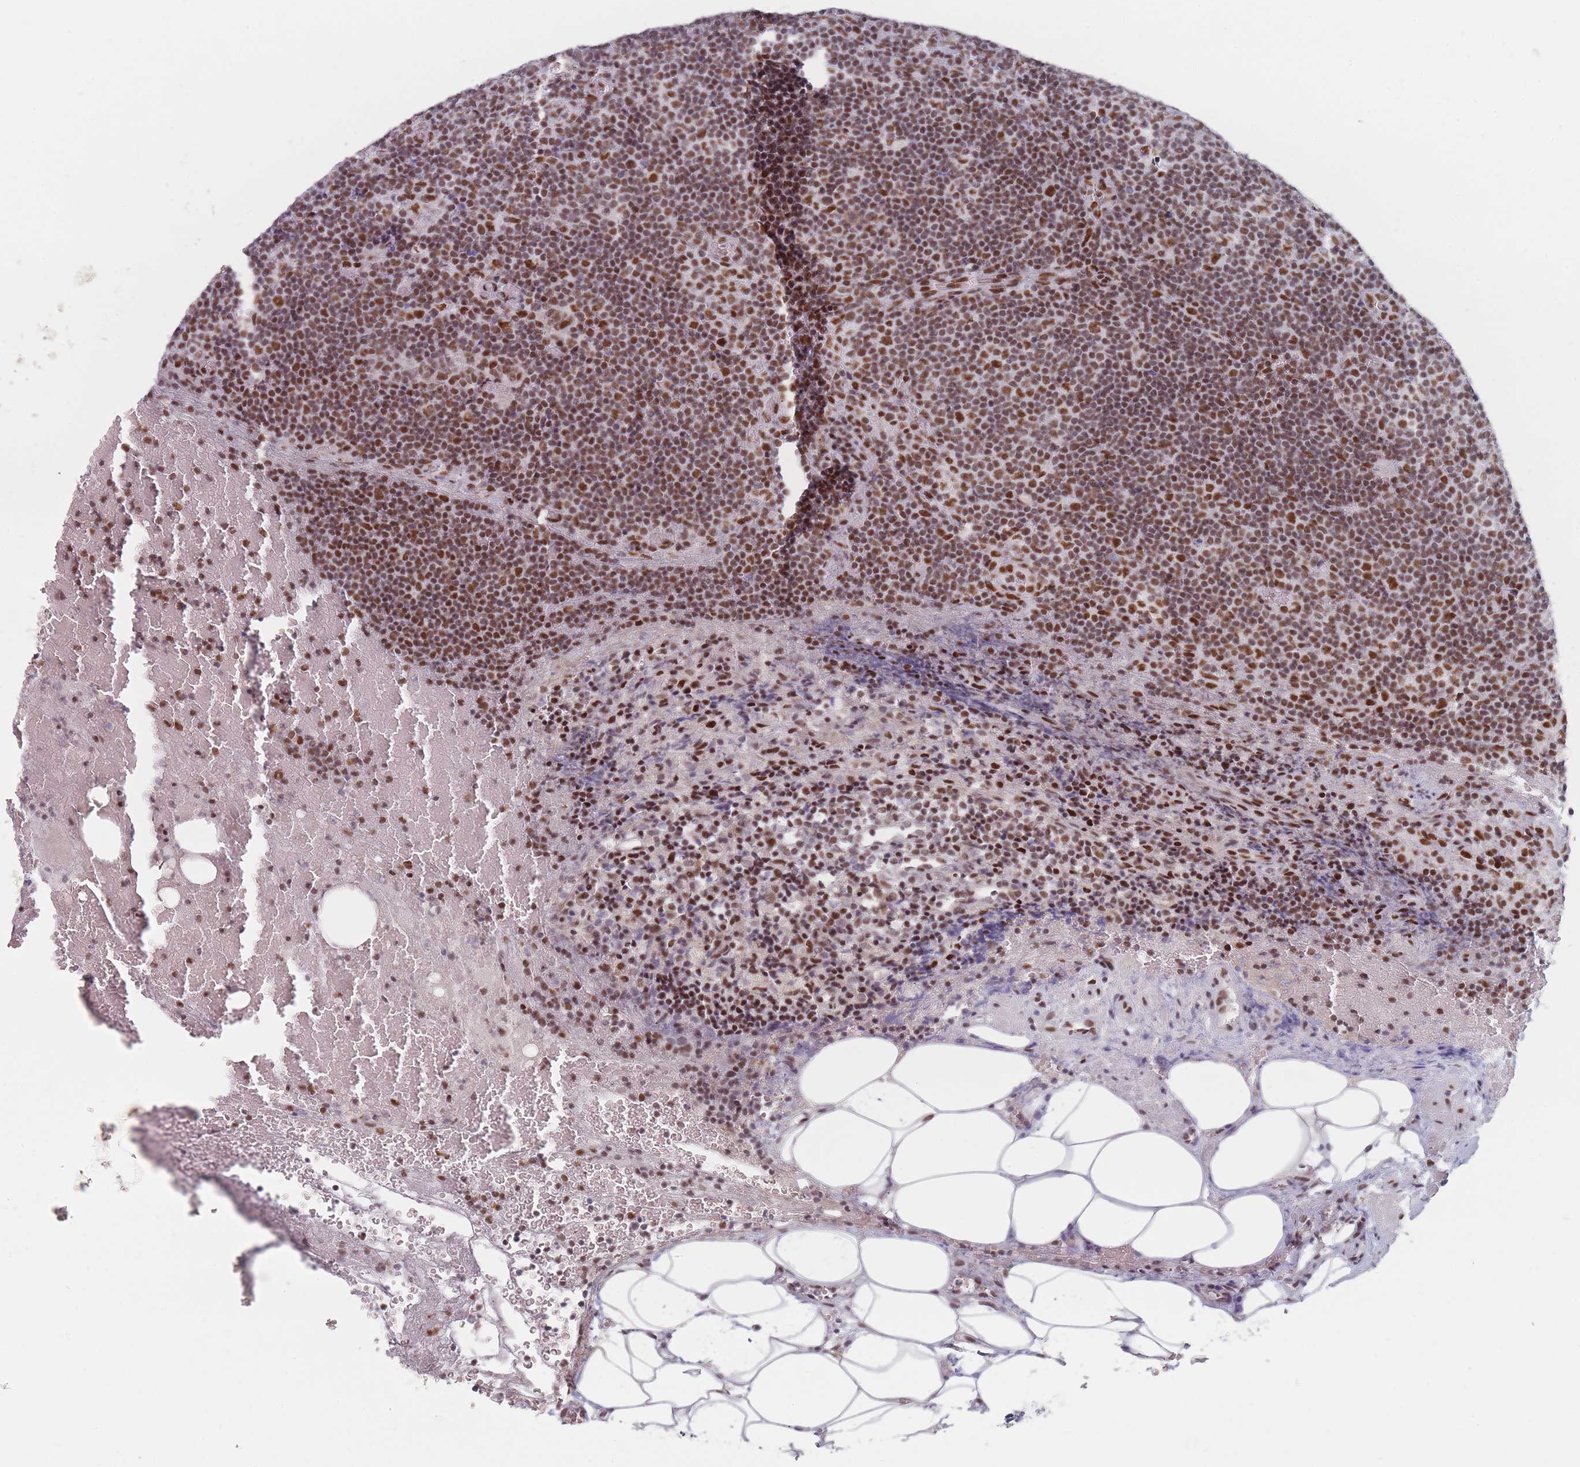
{"staining": {"intensity": "moderate", "quantity": ">75%", "location": "nuclear"}, "tissue": "lymph node", "cell_type": "Germinal center cells", "image_type": "normal", "snomed": [{"axis": "morphology", "description": "Normal tissue, NOS"}, {"axis": "topography", "description": "Lymph node"}], "caption": "Immunohistochemistry micrograph of benign lymph node: human lymph node stained using IHC shows medium levels of moderate protein expression localized specifically in the nuclear of germinal center cells, appearing as a nuclear brown color.", "gene": "SAFB2", "patient": {"sex": "male", "age": 58}}